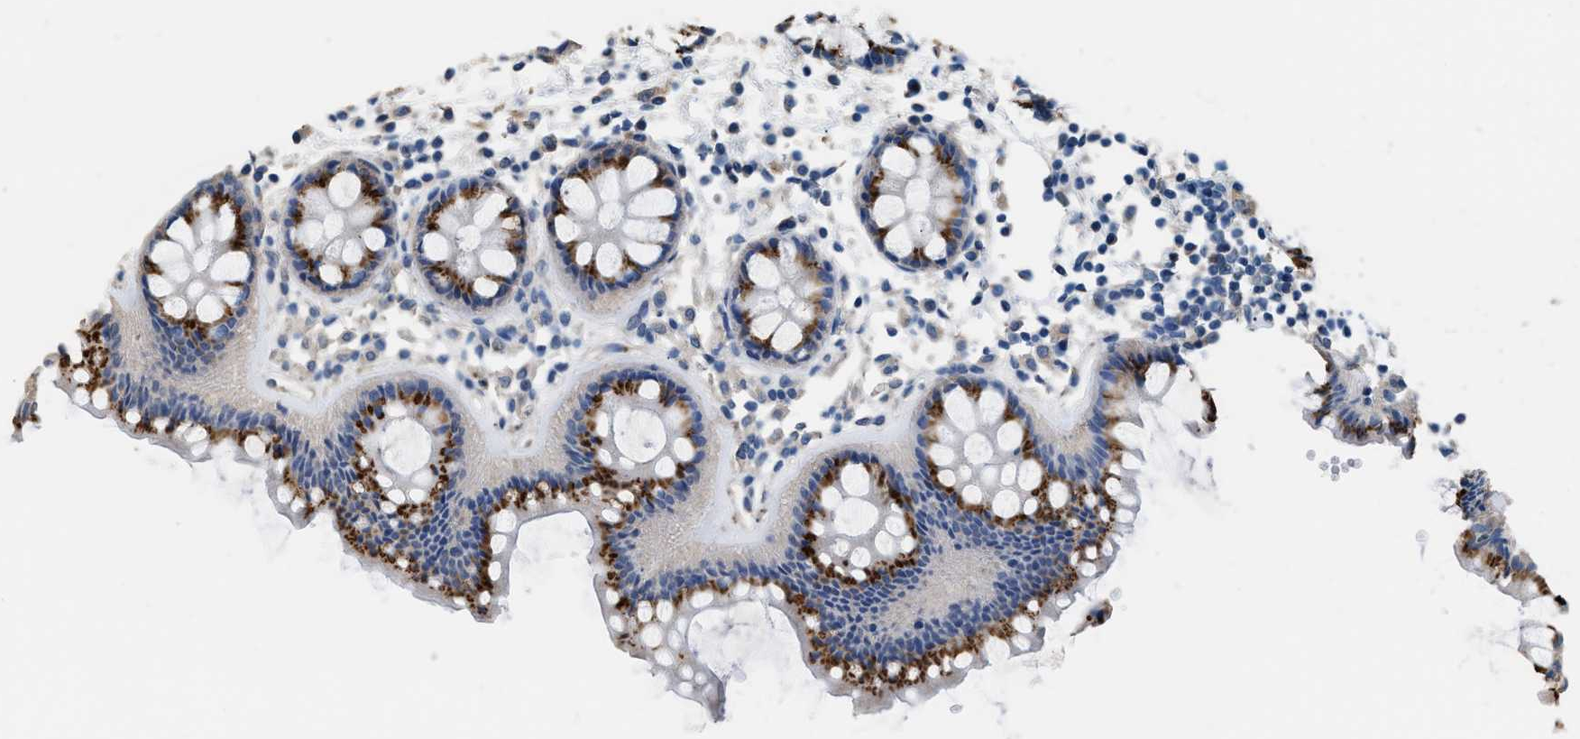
{"staining": {"intensity": "strong", "quantity": ">75%", "location": "cytoplasmic/membranous"}, "tissue": "rectum", "cell_type": "Glandular cells", "image_type": "normal", "snomed": [{"axis": "morphology", "description": "Normal tissue, NOS"}, {"axis": "topography", "description": "Rectum"}], "caption": "Rectum stained for a protein (brown) exhibits strong cytoplasmic/membranous positive staining in approximately >75% of glandular cells.", "gene": "GOLM1", "patient": {"sex": "female", "age": 66}}